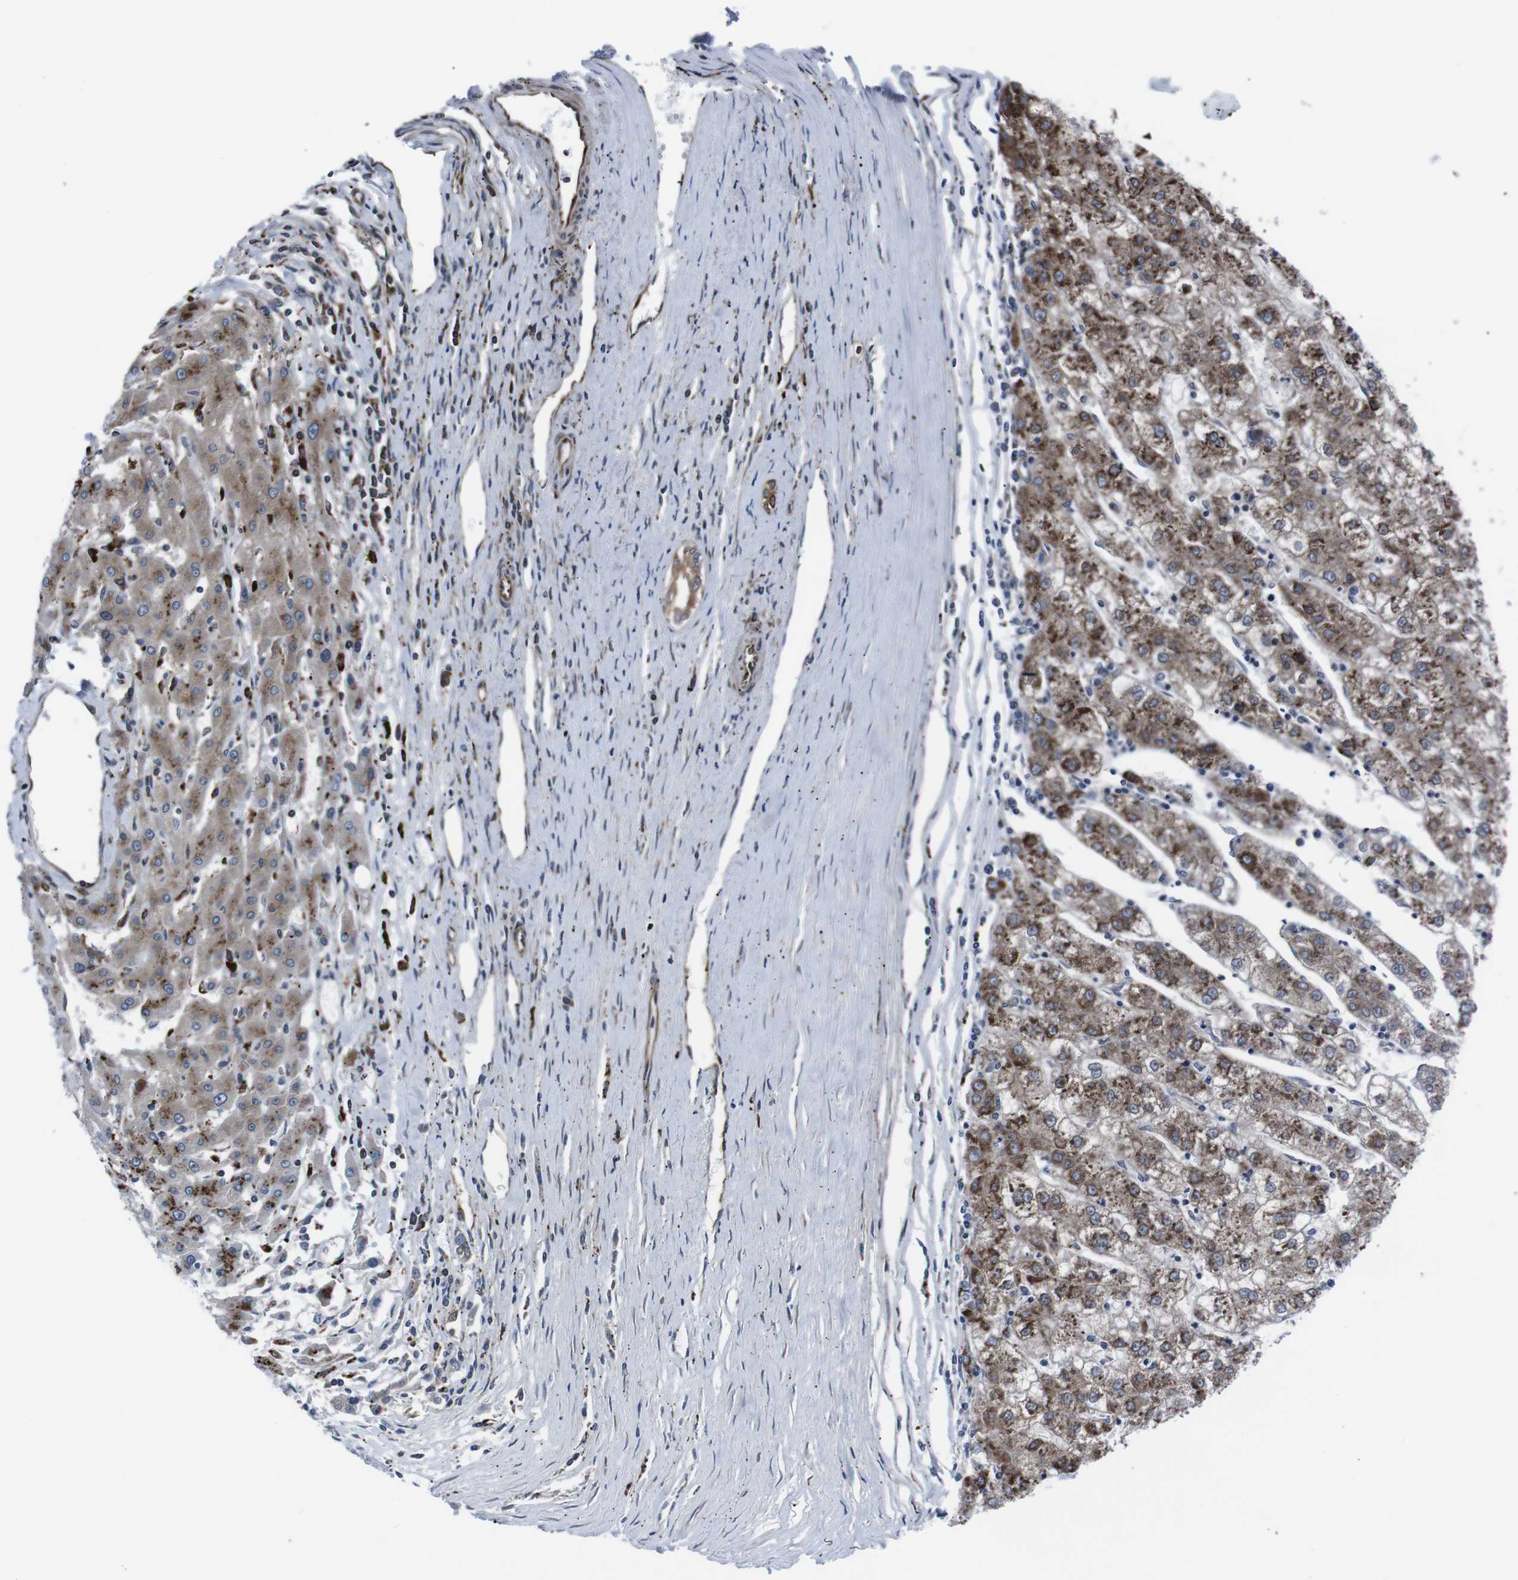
{"staining": {"intensity": "moderate", "quantity": ">75%", "location": "cytoplasmic/membranous"}, "tissue": "liver cancer", "cell_type": "Tumor cells", "image_type": "cancer", "snomed": [{"axis": "morphology", "description": "Carcinoma, Hepatocellular, NOS"}, {"axis": "topography", "description": "Liver"}], "caption": "Protein analysis of liver cancer tissue displays moderate cytoplasmic/membranous expression in approximately >75% of tumor cells. Using DAB (brown) and hematoxylin (blue) stains, captured at high magnification using brightfield microscopy.", "gene": "EIF4A2", "patient": {"sex": "male", "age": 72}}